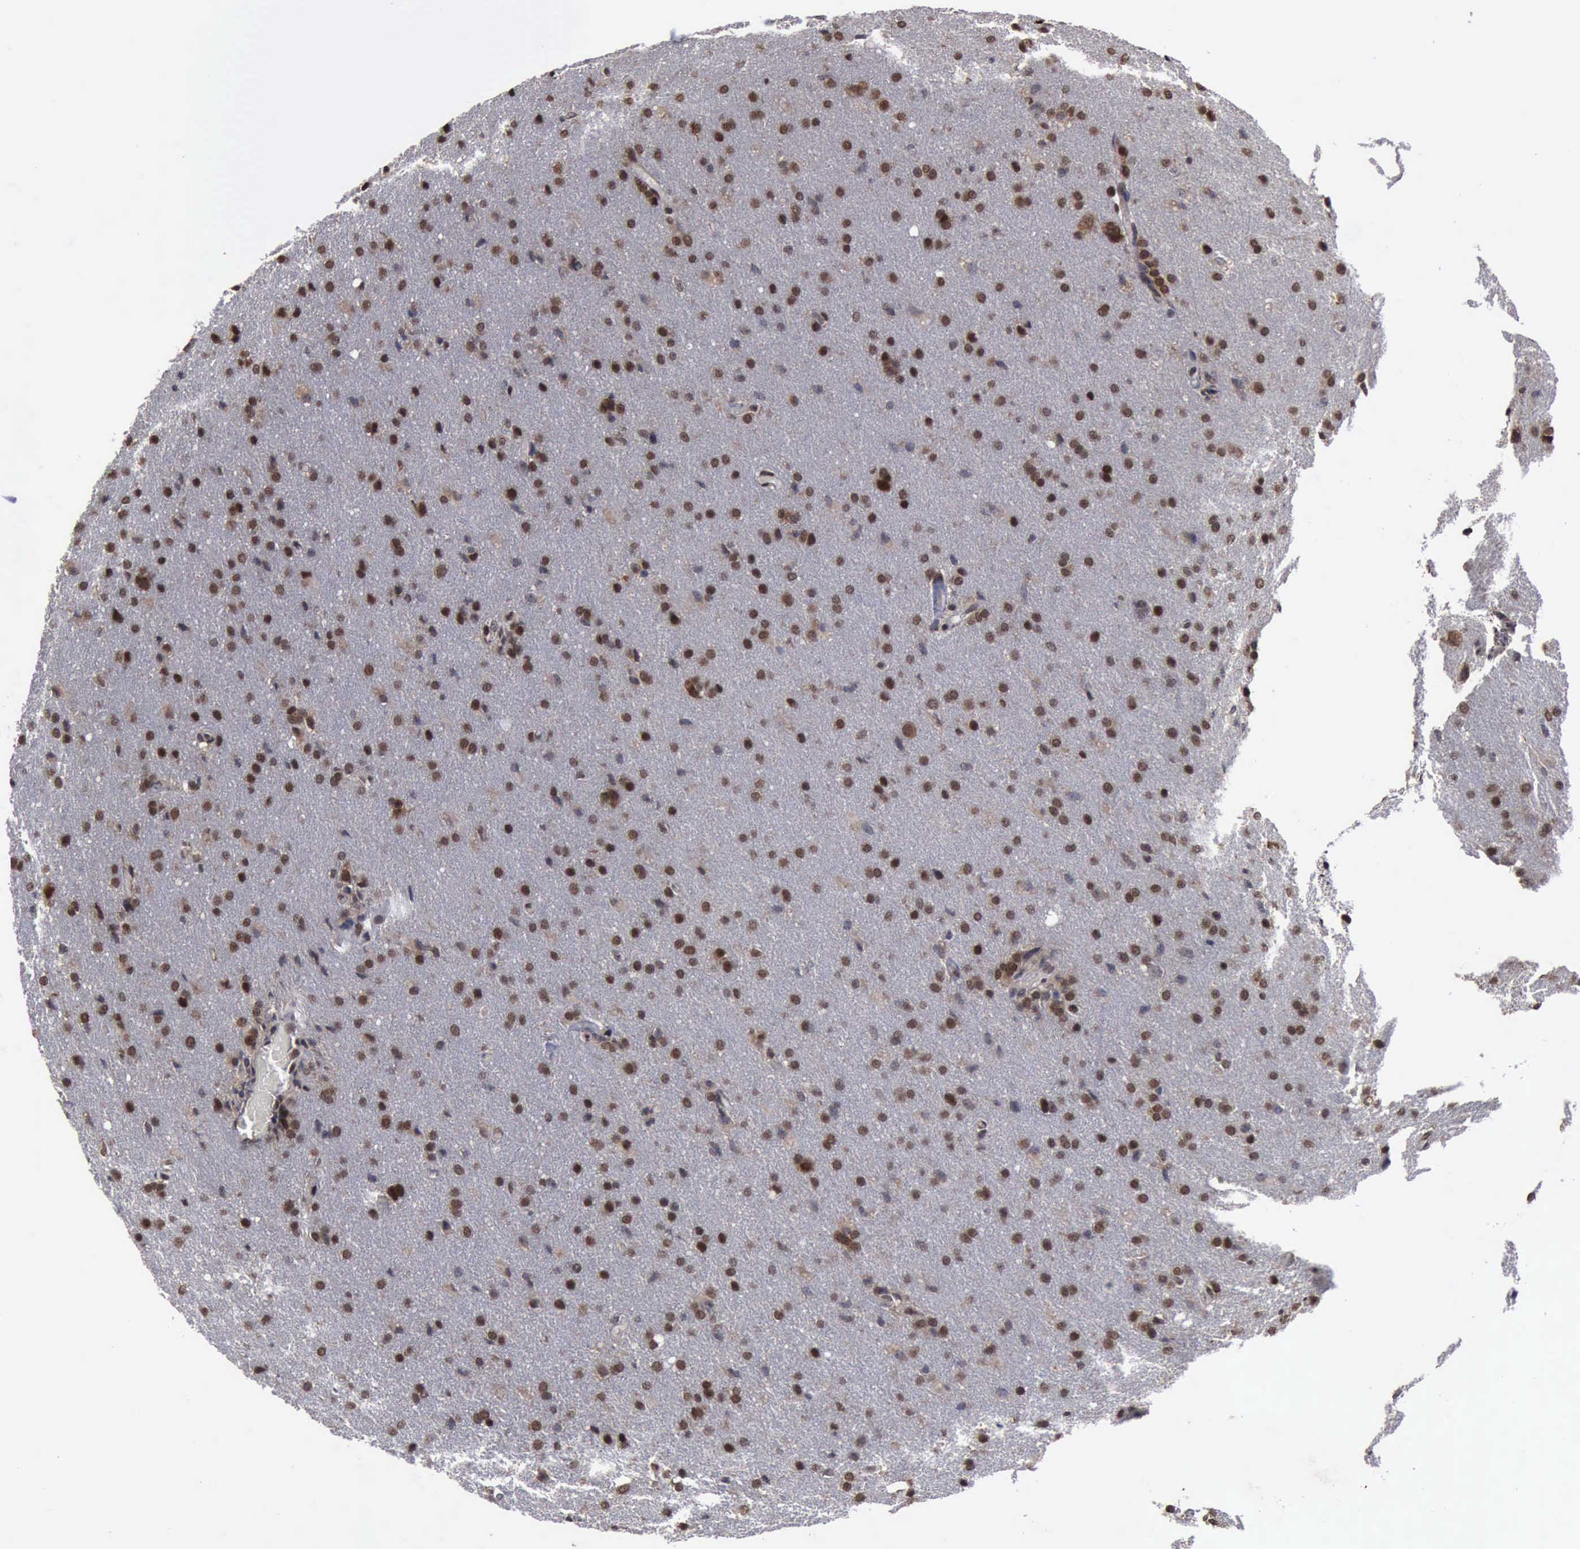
{"staining": {"intensity": "moderate", "quantity": ">75%", "location": "cytoplasmic/membranous,nuclear"}, "tissue": "glioma", "cell_type": "Tumor cells", "image_type": "cancer", "snomed": [{"axis": "morphology", "description": "Glioma, malignant, High grade"}, {"axis": "topography", "description": "Brain"}], "caption": "This is a histology image of immunohistochemistry (IHC) staining of glioma, which shows moderate expression in the cytoplasmic/membranous and nuclear of tumor cells.", "gene": "RTCB", "patient": {"sex": "male", "age": 68}}